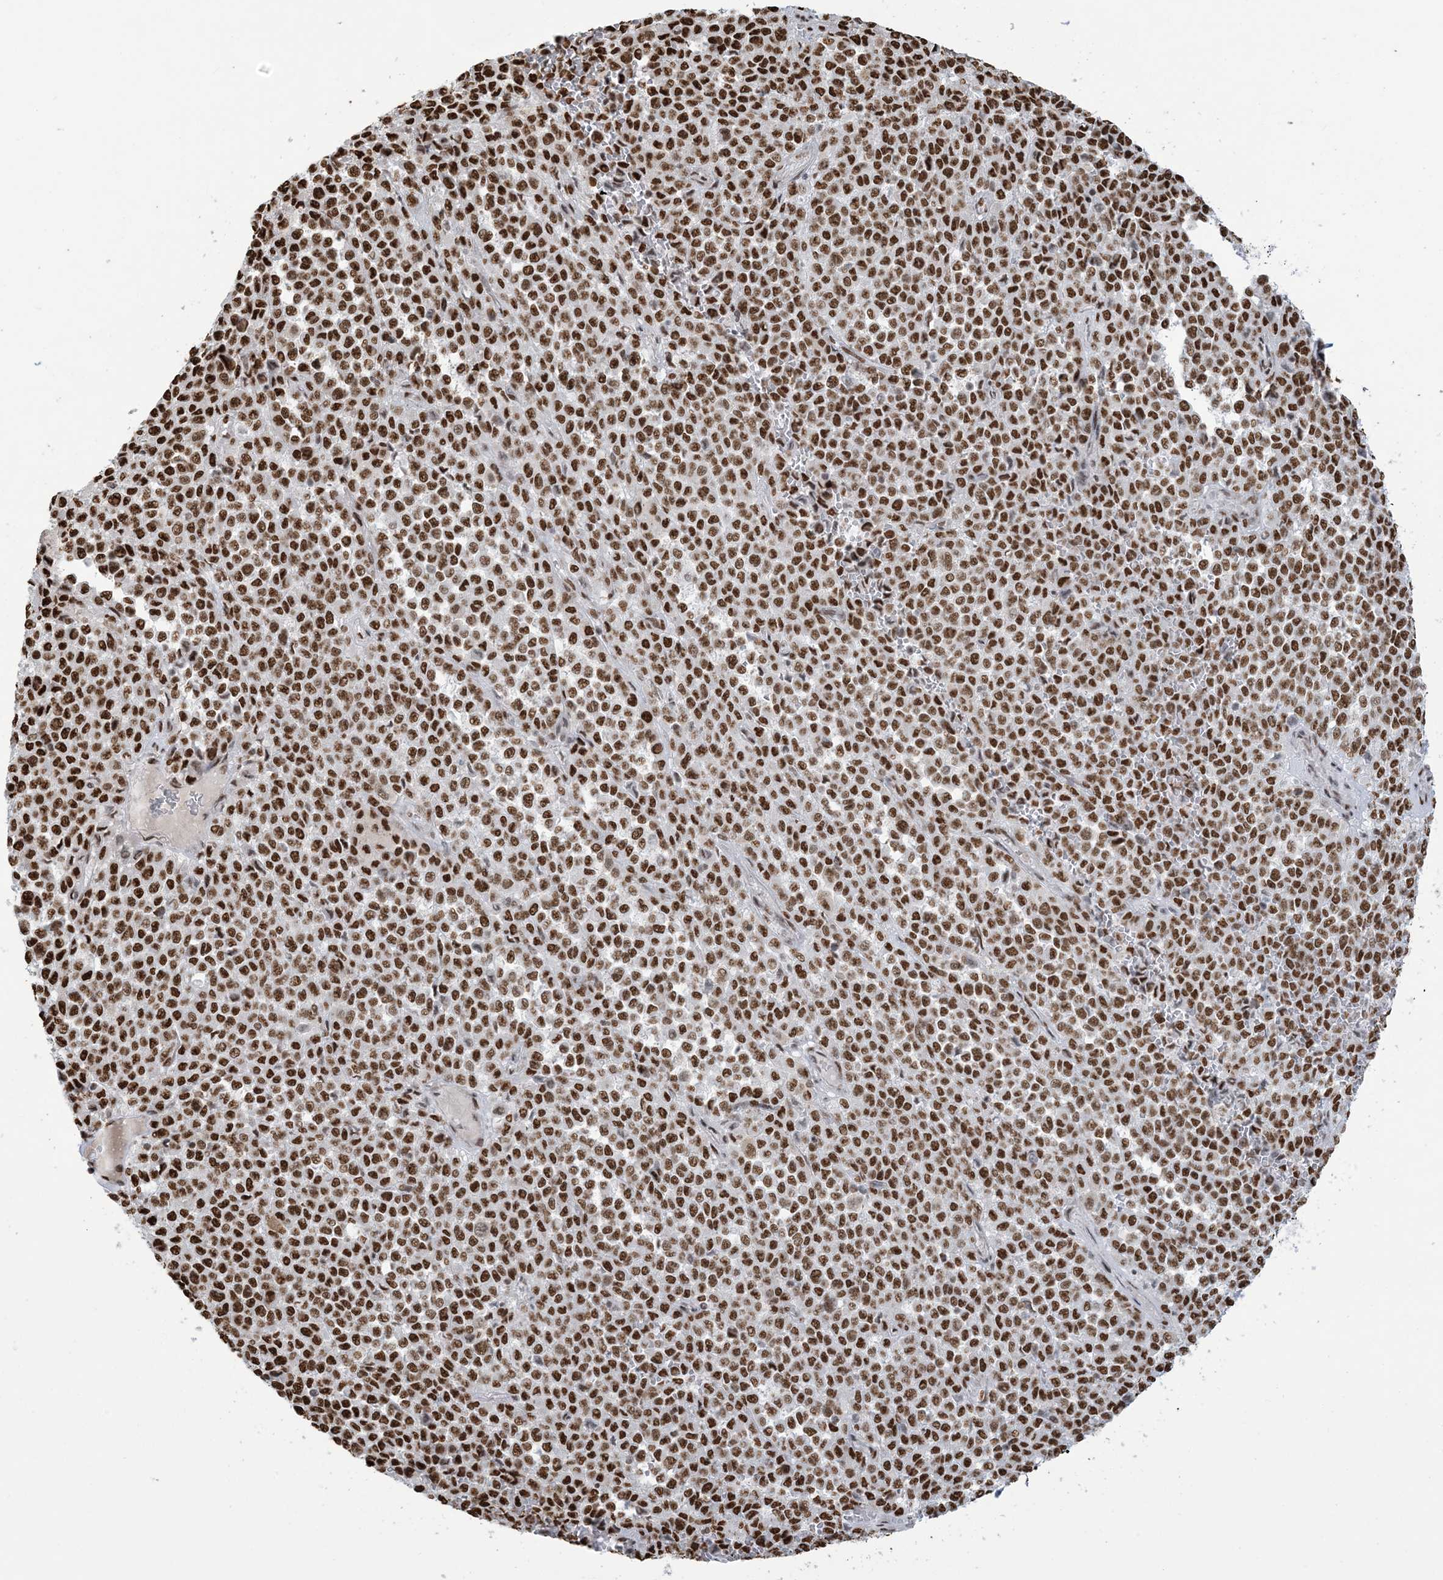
{"staining": {"intensity": "strong", "quantity": ">75%", "location": "nuclear"}, "tissue": "melanoma", "cell_type": "Tumor cells", "image_type": "cancer", "snomed": [{"axis": "morphology", "description": "Malignant melanoma, Metastatic site"}, {"axis": "topography", "description": "Pancreas"}], "caption": "A brown stain highlights strong nuclear positivity of a protein in human melanoma tumor cells.", "gene": "STAG1", "patient": {"sex": "female", "age": 30}}